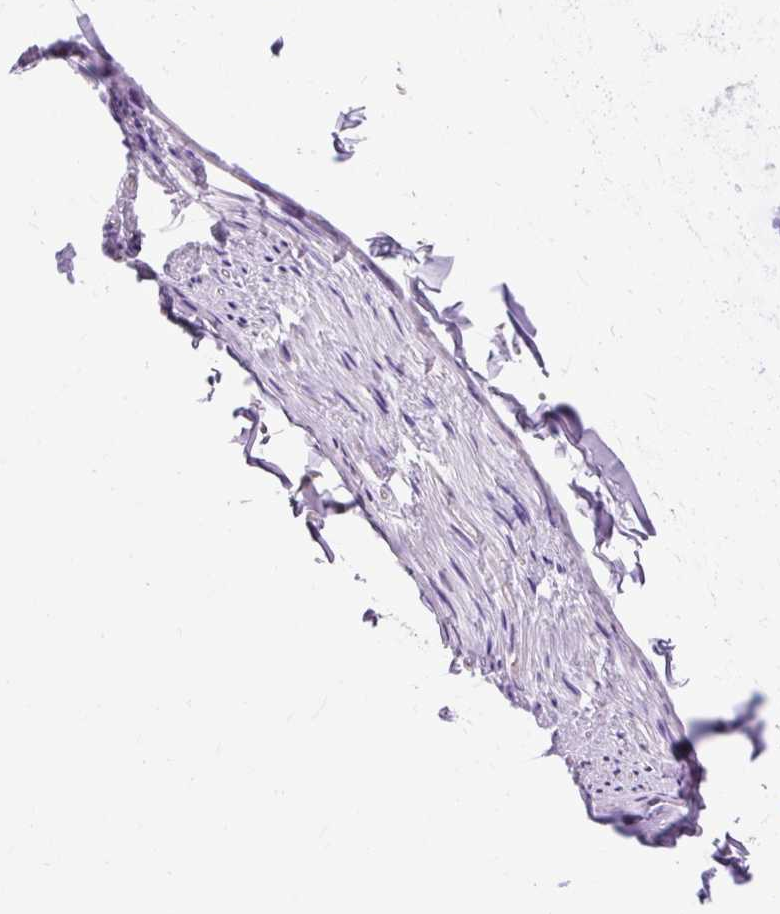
{"staining": {"intensity": "negative", "quantity": "none", "location": "none"}, "tissue": "adipose tissue", "cell_type": "Adipocytes", "image_type": "normal", "snomed": [{"axis": "morphology", "description": "Normal tissue, NOS"}, {"axis": "topography", "description": "Cartilage tissue"}, {"axis": "topography", "description": "Bronchus"}, {"axis": "topography", "description": "Peripheral nerve tissue"}], "caption": "Immunohistochemical staining of normal adipose tissue demonstrates no significant expression in adipocytes.", "gene": "MYO6", "patient": {"sex": "male", "age": 67}}